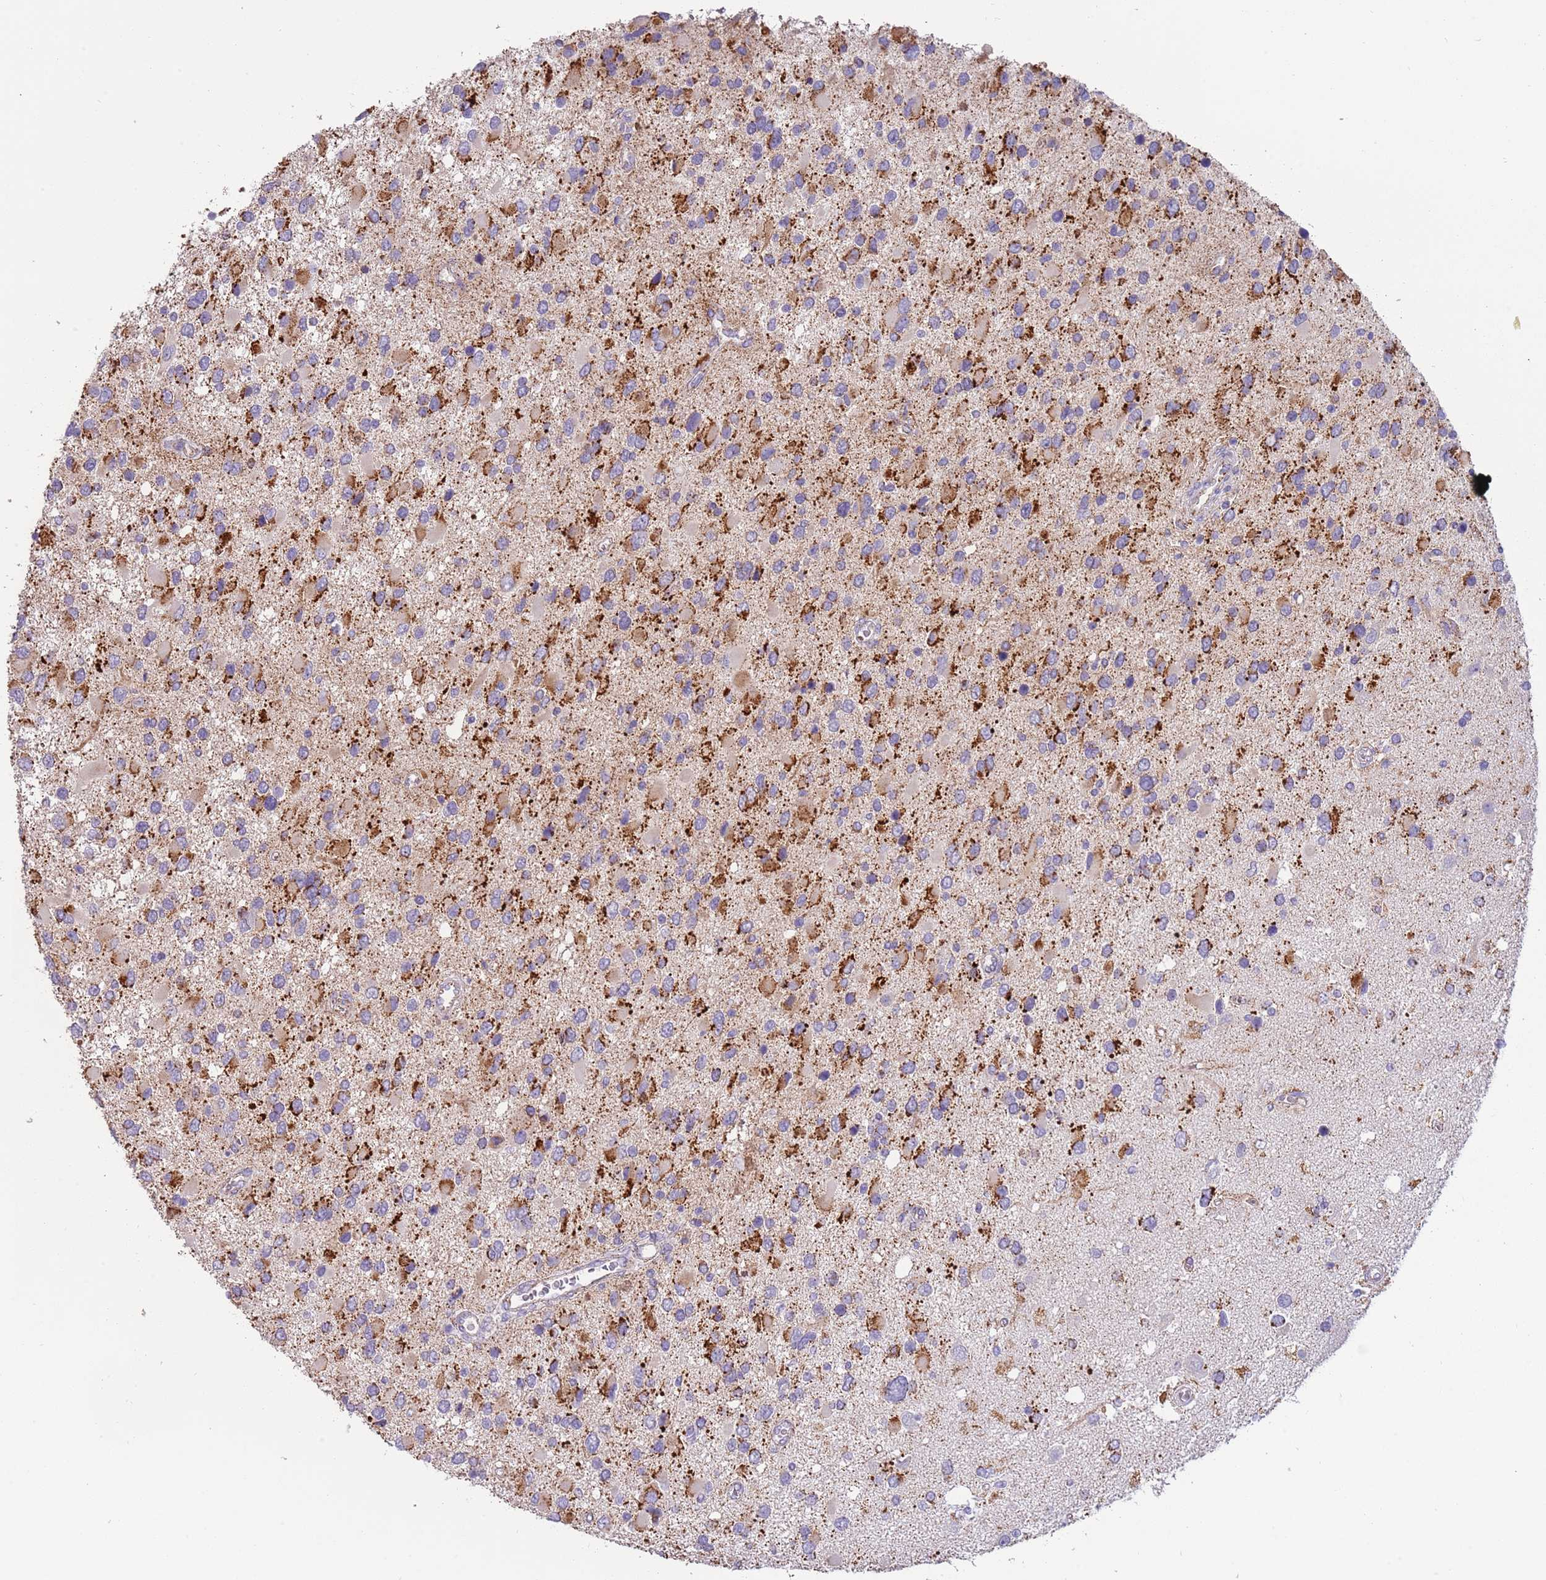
{"staining": {"intensity": "strong", "quantity": "25%-75%", "location": "cytoplasmic/membranous"}, "tissue": "glioma", "cell_type": "Tumor cells", "image_type": "cancer", "snomed": [{"axis": "morphology", "description": "Glioma, malignant, High grade"}, {"axis": "topography", "description": "Brain"}], "caption": "Tumor cells display high levels of strong cytoplasmic/membranous expression in approximately 25%-75% of cells in human high-grade glioma (malignant).", "gene": "RNF222", "patient": {"sex": "male", "age": 53}}